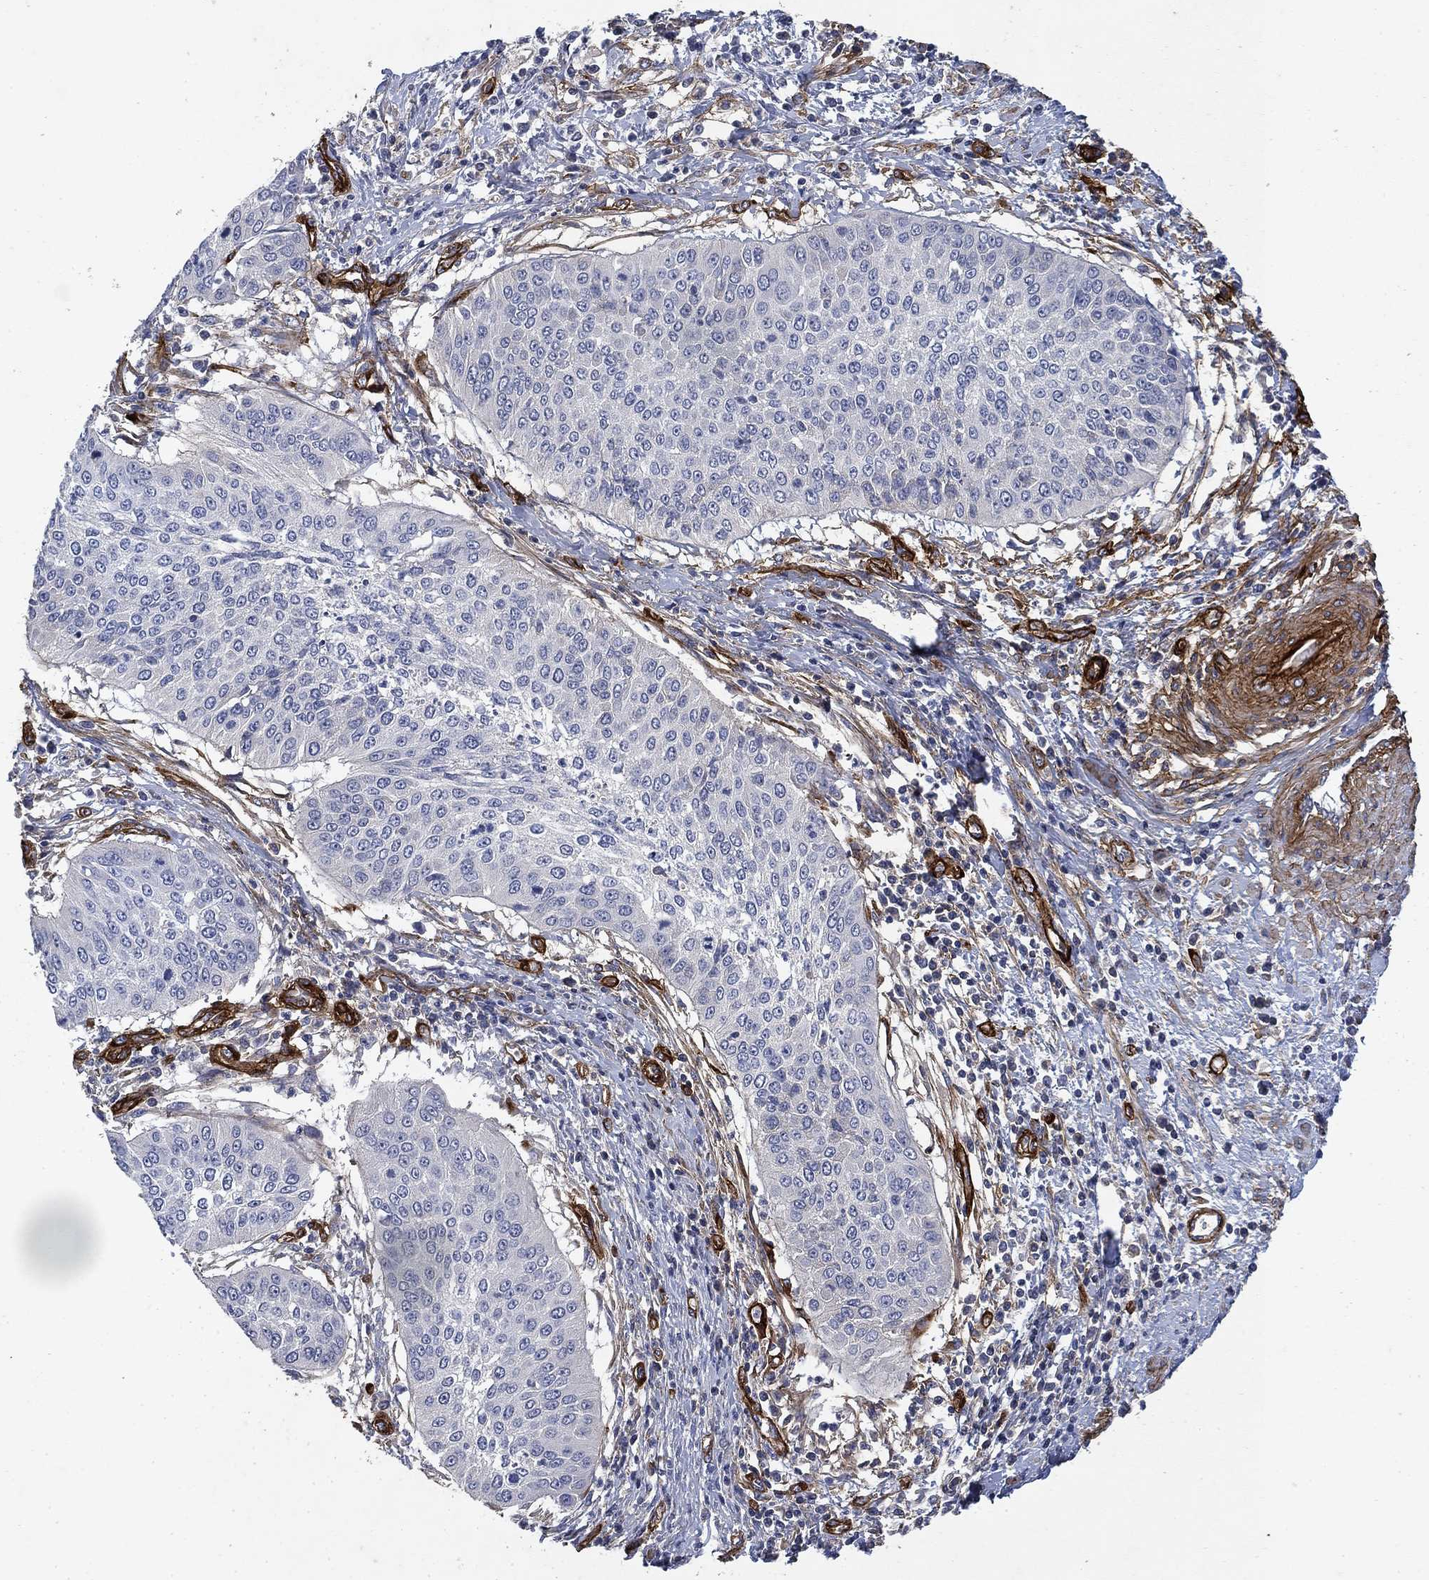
{"staining": {"intensity": "negative", "quantity": "none", "location": "none"}, "tissue": "cervical cancer", "cell_type": "Tumor cells", "image_type": "cancer", "snomed": [{"axis": "morphology", "description": "Normal tissue, NOS"}, {"axis": "morphology", "description": "Squamous cell carcinoma, NOS"}, {"axis": "topography", "description": "Cervix"}], "caption": "Immunohistochemical staining of human squamous cell carcinoma (cervical) shows no significant expression in tumor cells.", "gene": "COL4A2", "patient": {"sex": "female", "age": 39}}